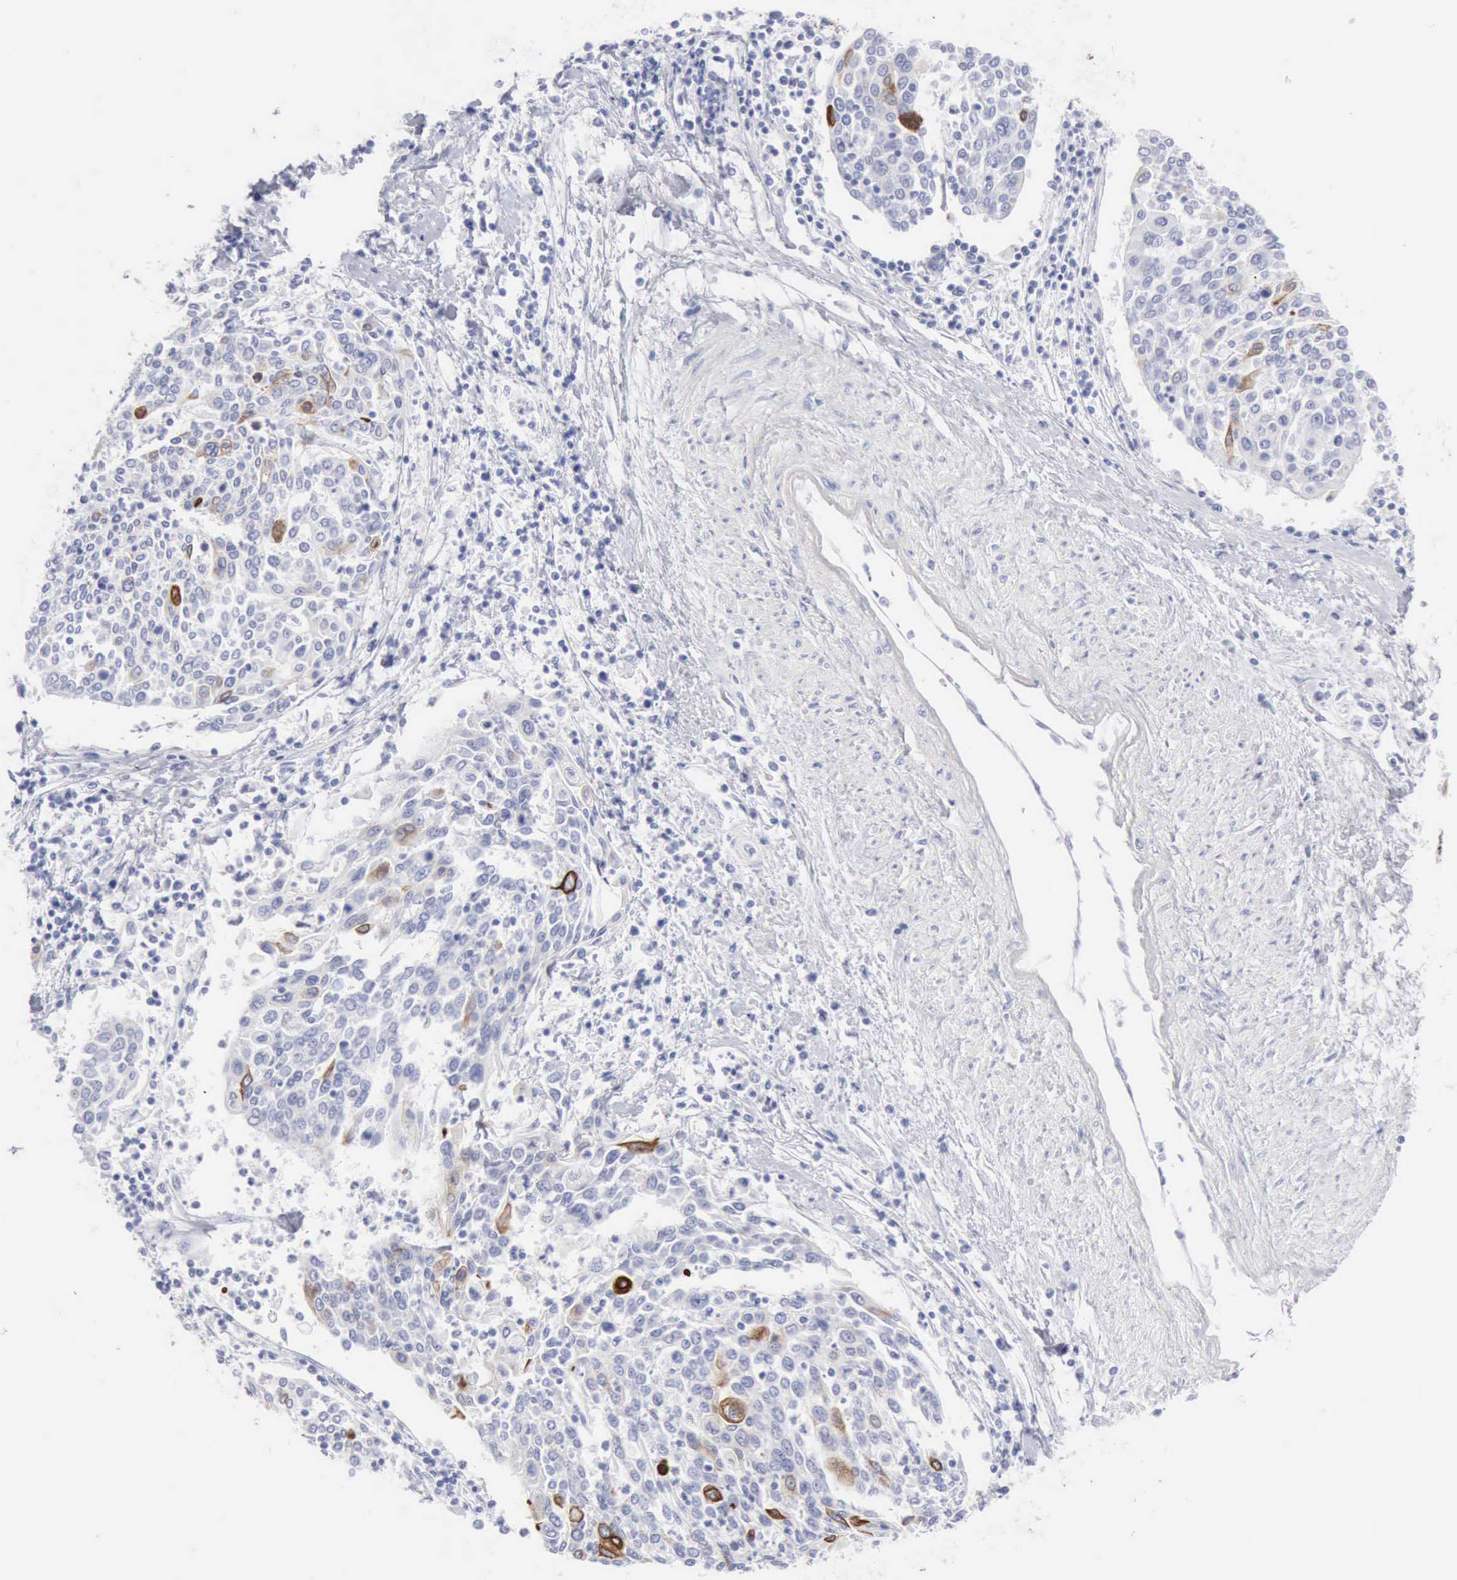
{"staining": {"intensity": "negative", "quantity": "none", "location": "none"}, "tissue": "cervical cancer", "cell_type": "Tumor cells", "image_type": "cancer", "snomed": [{"axis": "morphology", "description": "Squamous cell carcinoma, NOS"}, {"axis": "topography", "description": "Cervix"}], "caption": "A photomicrograph of human squamous cell carcinoma (cervical) is negative for staining in tumor cells.", "gene": "KRT10", "patient": {"sex": "female", "age": 40}}